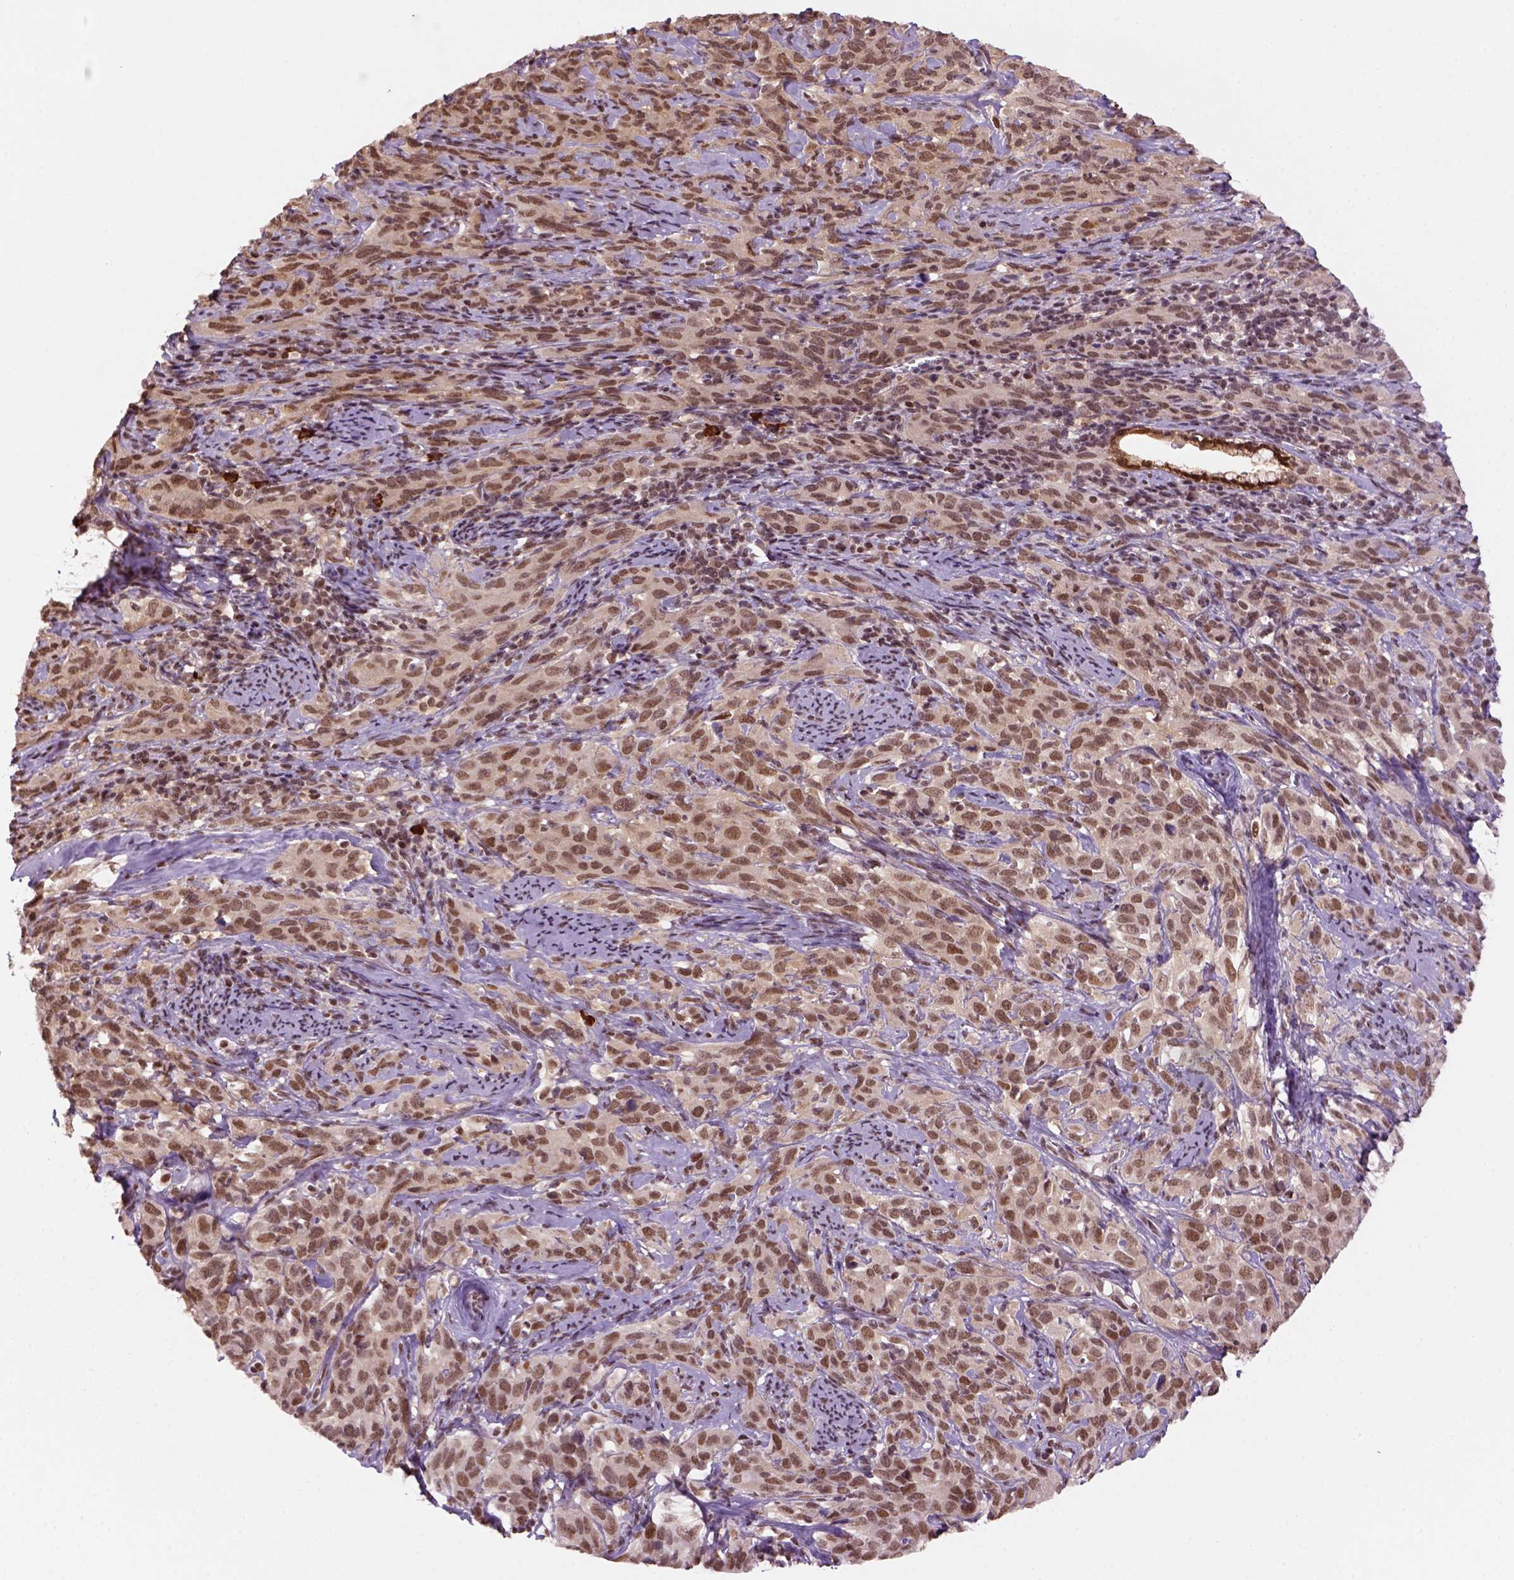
{"staining": {"intensity": "moderate", "quantity": ">75%", "location": "cytoplasmic/membranous,nuclear"}, "tissue": "cervical cancer", "cell_type": "Tumor cells", "image_type": "cancer", "snomed": [{"axis": "morphology", "description": "Normal tissue, NOS"}, {"axis": "morphology", "description": "Squamous cell carcinoma, NOS"}, {"axis": "topography", "description": "Cervix"}], "caption": "Cervical cancer stained with a protein marker reveals moderate staining in tumor cells.", "gene": "GOT1", "patient": {"sex": "female", "age": 51}}